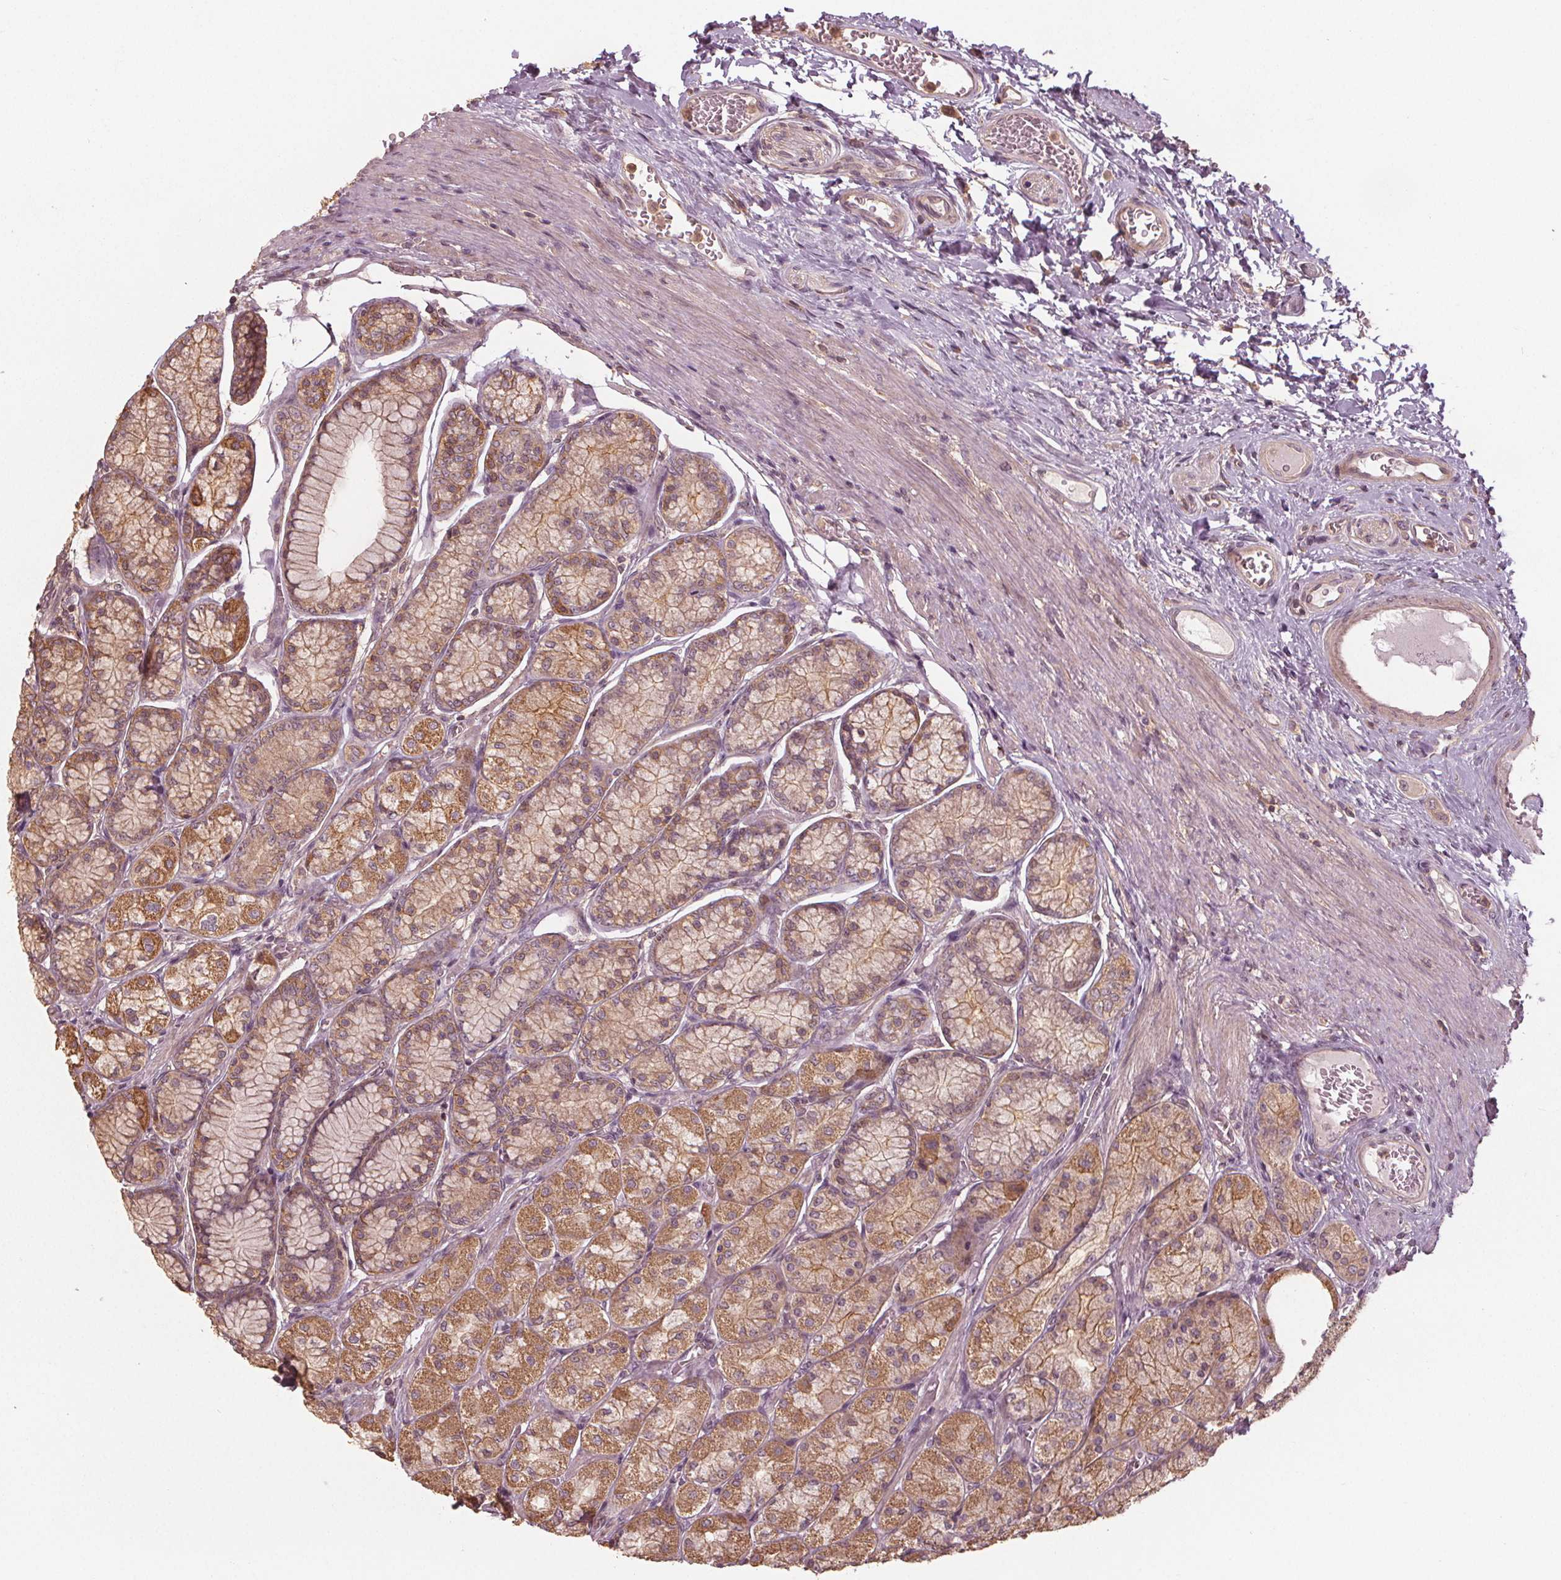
{"staining": {"intensity": "moderate", "quantity": "25%-75%", "location": "cytoplasmic/membranous"}, "tissue": "stomach", "cell_type": "Glandular cells", "image_type": "normal", "snomed": [{"axis": "morphology", "description": "Normal tissue, NOS"}, {"axis": "morphology", "description": "Adenocarcinoma, NOS"}, {"axis": "morphology", "description": "Adenocarcinoma, High grade"}, {"axis": "topography", "description": "Stomach, upper"}, {"axis": "topography", "description": "Stomach"}], "caption": "Immunohistochemical staining of normal stomach reveals 25%-75% levels of moderate cytoplasmic/membranous protein positivity in approximately 25%-75% of glandular cells. Nuclei are stained in blue.", "gene": "GNB2", "patient": {"sex": "female", "age": 65}}